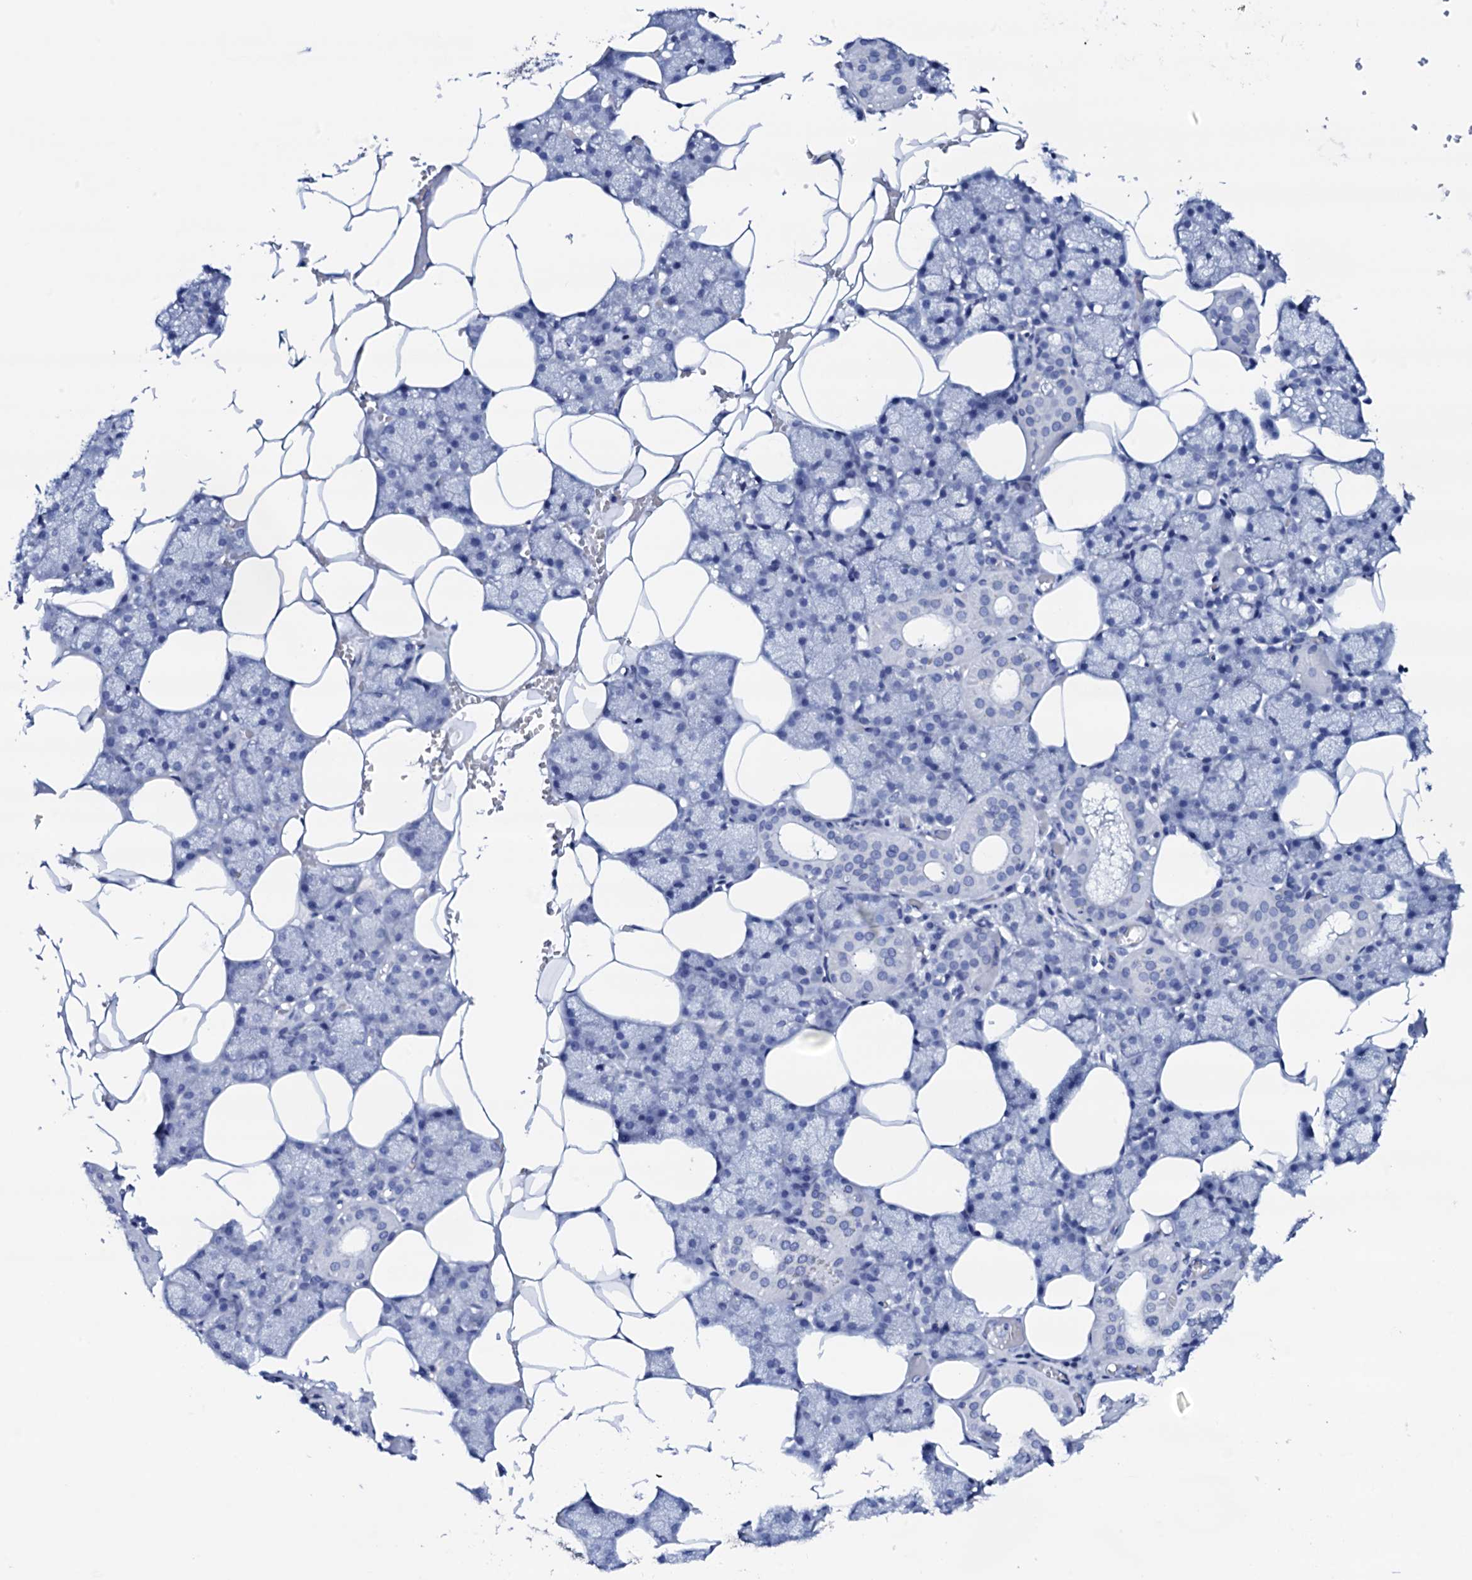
{"staining": {"intensity": "negative", "quantity": "none", "location": "none"}, "tissue": "salivary gland", "cell_type": "Glandular cells", "image_type": "normal", "snomed": [{"axis": "morphology", "description": "Normal tissue, NOS"}, {"axis": "topography", "description": "Salivary gland"}], "caption": "This image is of unremarkable salivary gland stained with immunohistochemistry (IHC) to label a protein in brown with the nuclei are counter-stained blue. There is no staining in glandular cells. Brightfield microscopy of immunohistochemistry (IHC) stained with DAB (brown) and hematoxylin (blue), captured at high magnification.", "gene": "FBXL16", "patient": {"sex": "male", "age": 62}}